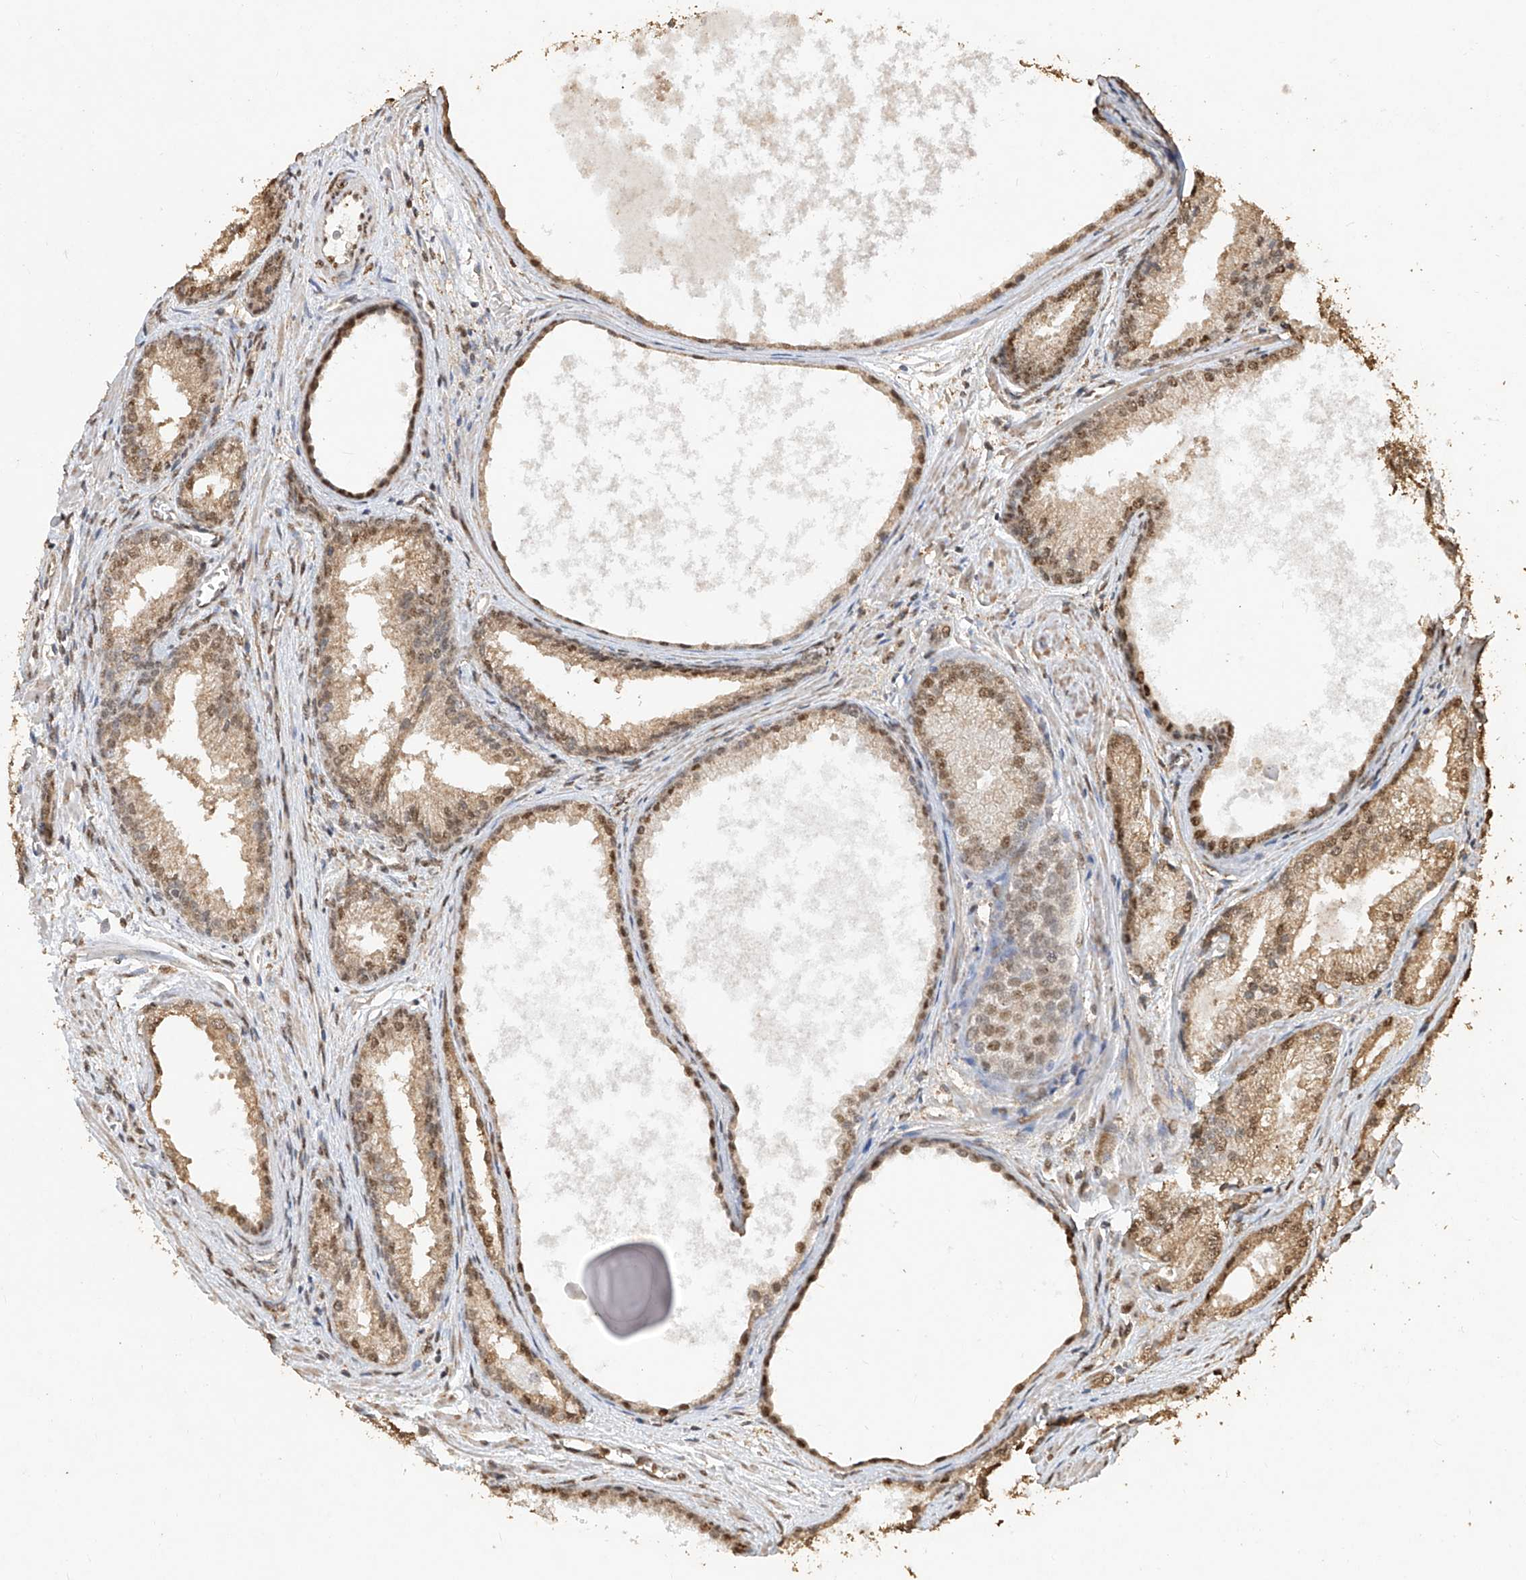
{"staining": {"intensity": "moderate", "quantity": ">75%", "location": "cytoplasmic/membranous,nuclear"}, "tissue": "prostate cancer", "cell_type": "Tumor cells", "image_type": "cancer", "snomed": [{"axis": "morphology", "description": "Adenocarcinoma, Low grade"}, {"axis": "topography", "description": "Prostate"}], "caption": "Immunohistochemistry staining of prostate cancer, which displays medium levels of moderate cytoplasmic/membranous and nuclear expression in about >75% of tumor cells indicating moderate cytoplasmic/membranous and nuclear protein positivity. The staining was performed using DAB (3,3'-diaminobenzidine) (brown) for protein detection and nuclei were counterstained in hematoxylin (blue).", "gene": "ELOVL1", "patient": {"sex": "male", "age": 54}}